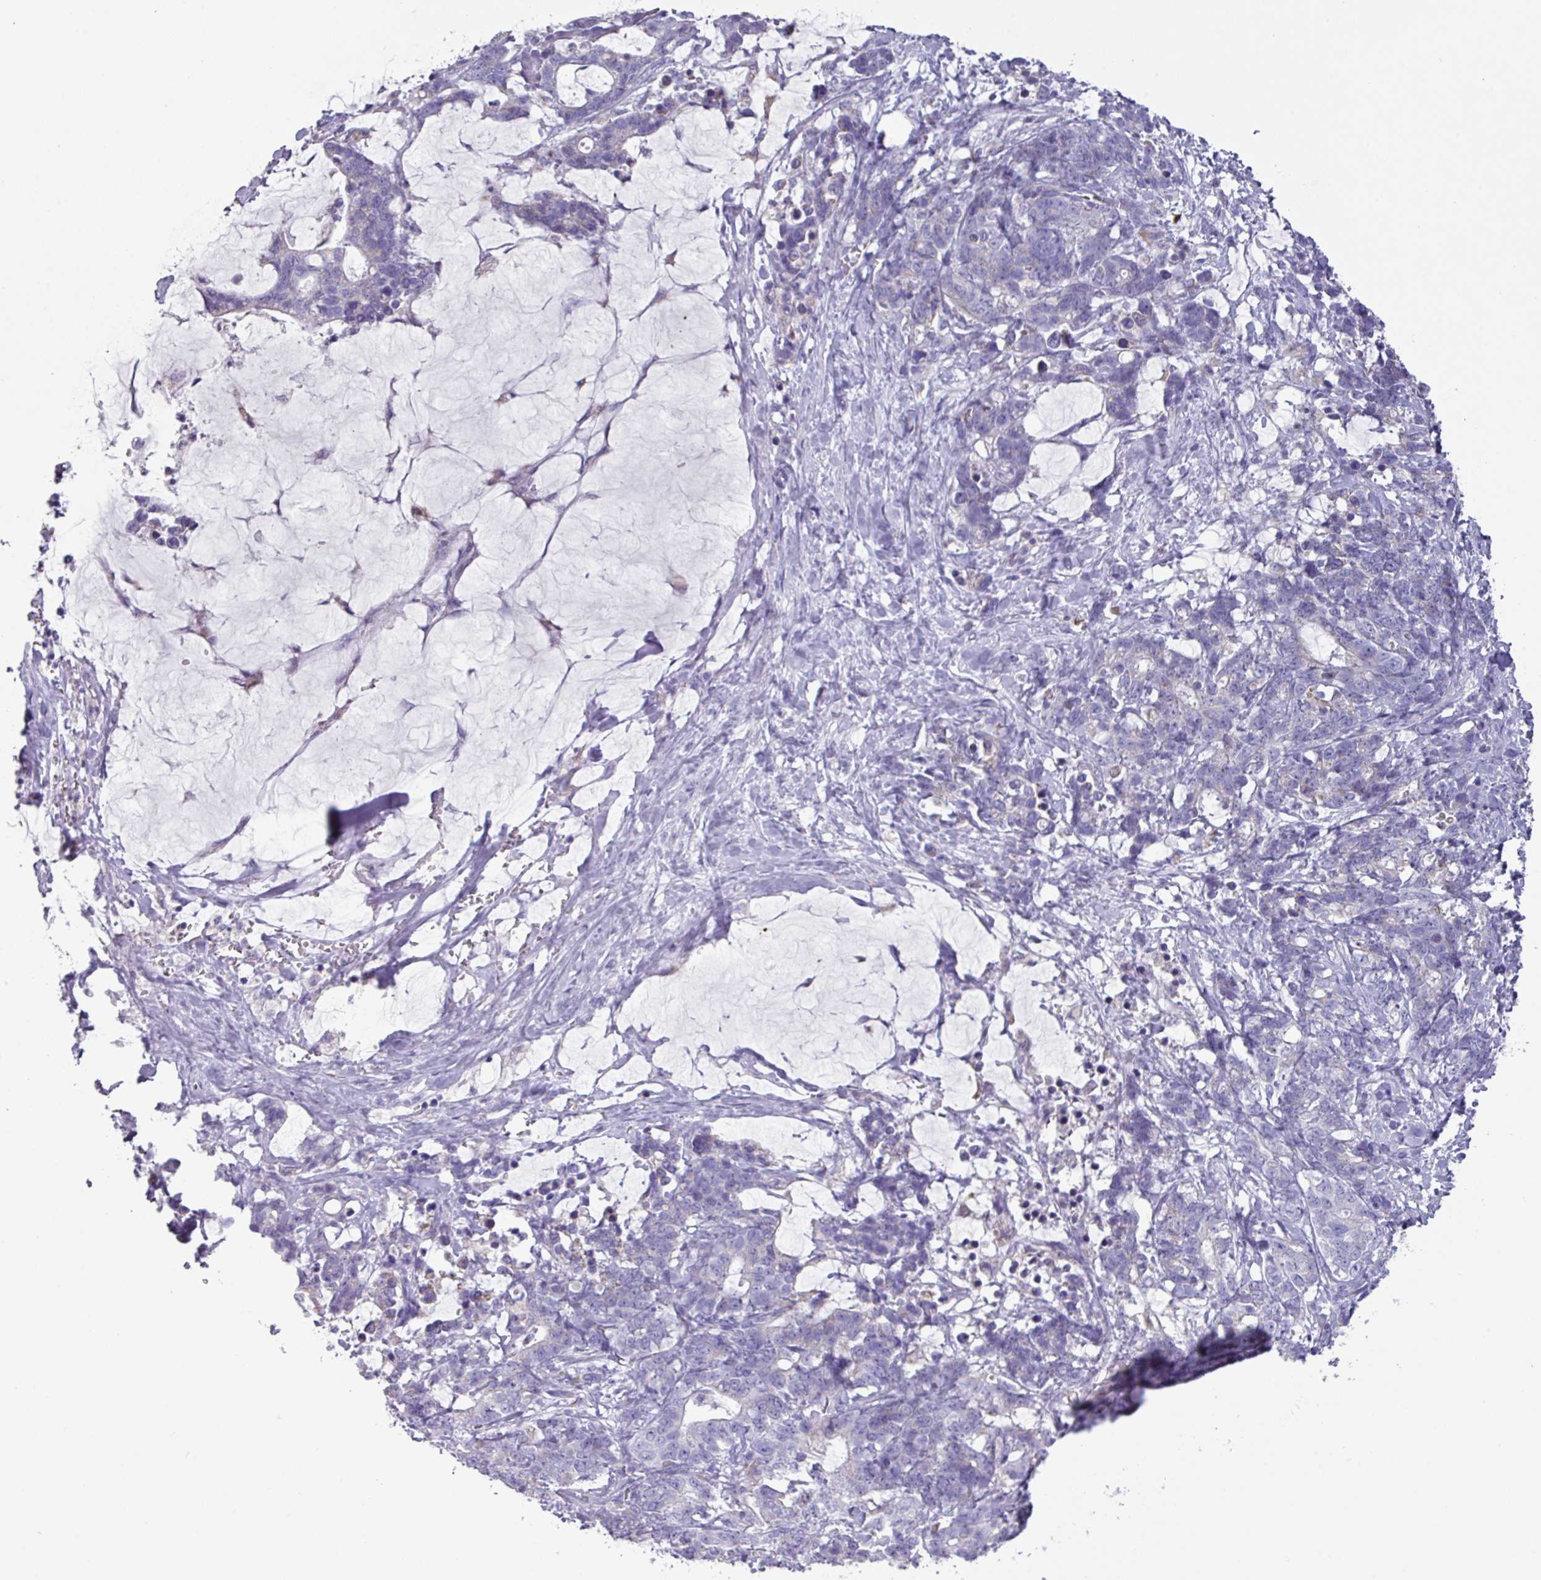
{"staining": {"intensity": "negative", "quantity": "none", "location": "none"}, "tissue": "stomach cancer", "cell_type": "Tumor cells", "image_type": "cancer", "snomed": [{"axis": "morphology", "description": "Normal tissue, NOS"}, {"axis": "morphology", "description": "Adenocarcinoma, NOS"}, {"axis": "topography", "description": "Stomach"}], "caption": "The micrograph exhibits no staining of tumor cells in adenocarcinoma (stomach).", "gene": "MT-ND4", "patient": {"sex": "female", "age": 64}}